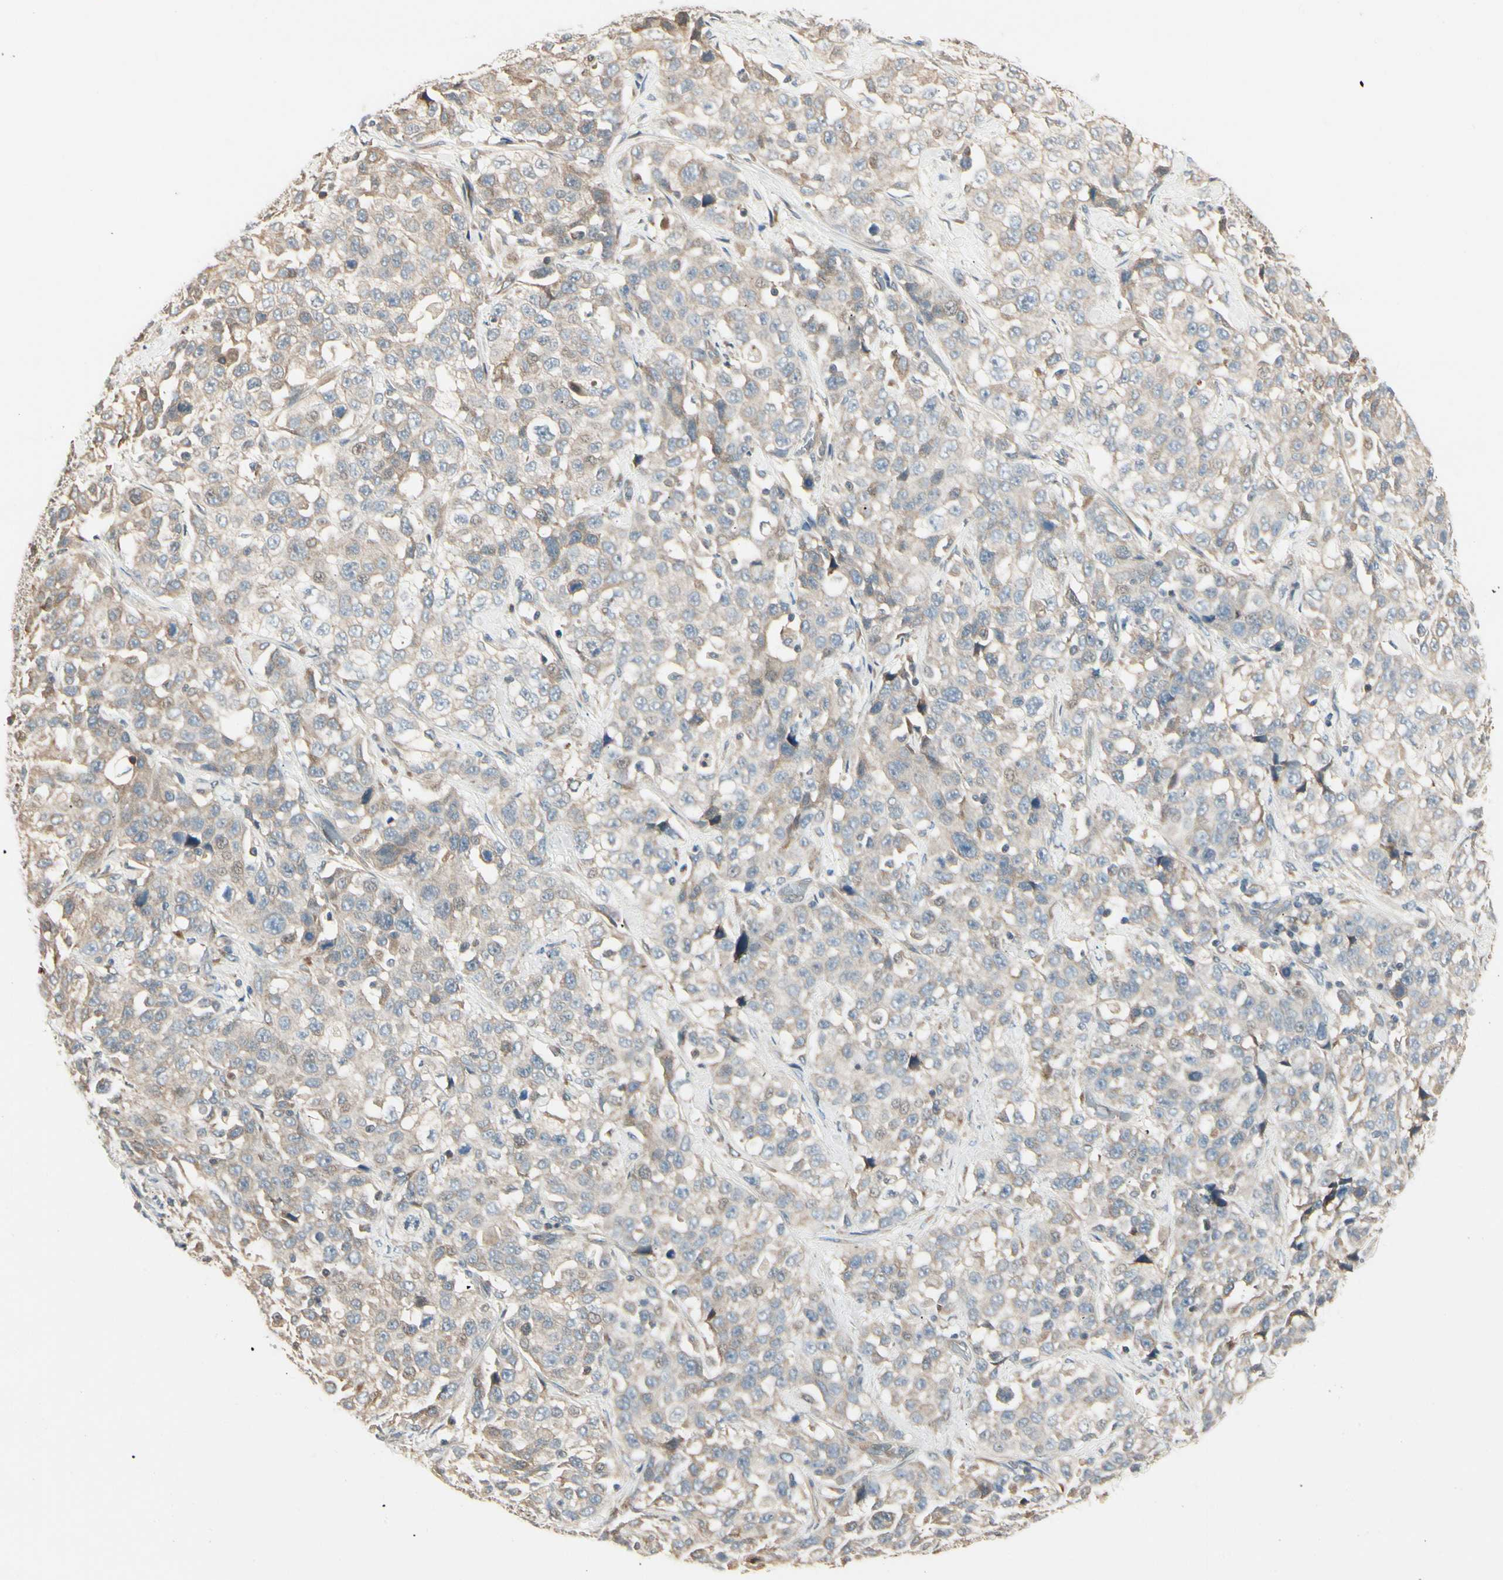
{"staining": {"intensity": "weak", "quantity": ">75%", "location": "cytoplasmic/membranous"}, "tissue": "stomach cancer", "cell_type": "Tumor cells", "image_type": "cancer", "snomed": [{"axis": "morphology", "description": "Normal tissue, NOS"}, {"axis": "morphology", "description": "Adenocarcinoma, NOS"}, {"axis": "topography", "description": "Stomach"}], "caption": "This photomicrograph displays stomach adenocarcinoma stained with immunohistochemistry to label a protein in brown. The cytoplasmic/membranous of tumor cells show weak positivity for the protein. Nuclei are counter-stained blue.", "gene": "NUCB2", "patient": {"sex": "male", "age": 48}}